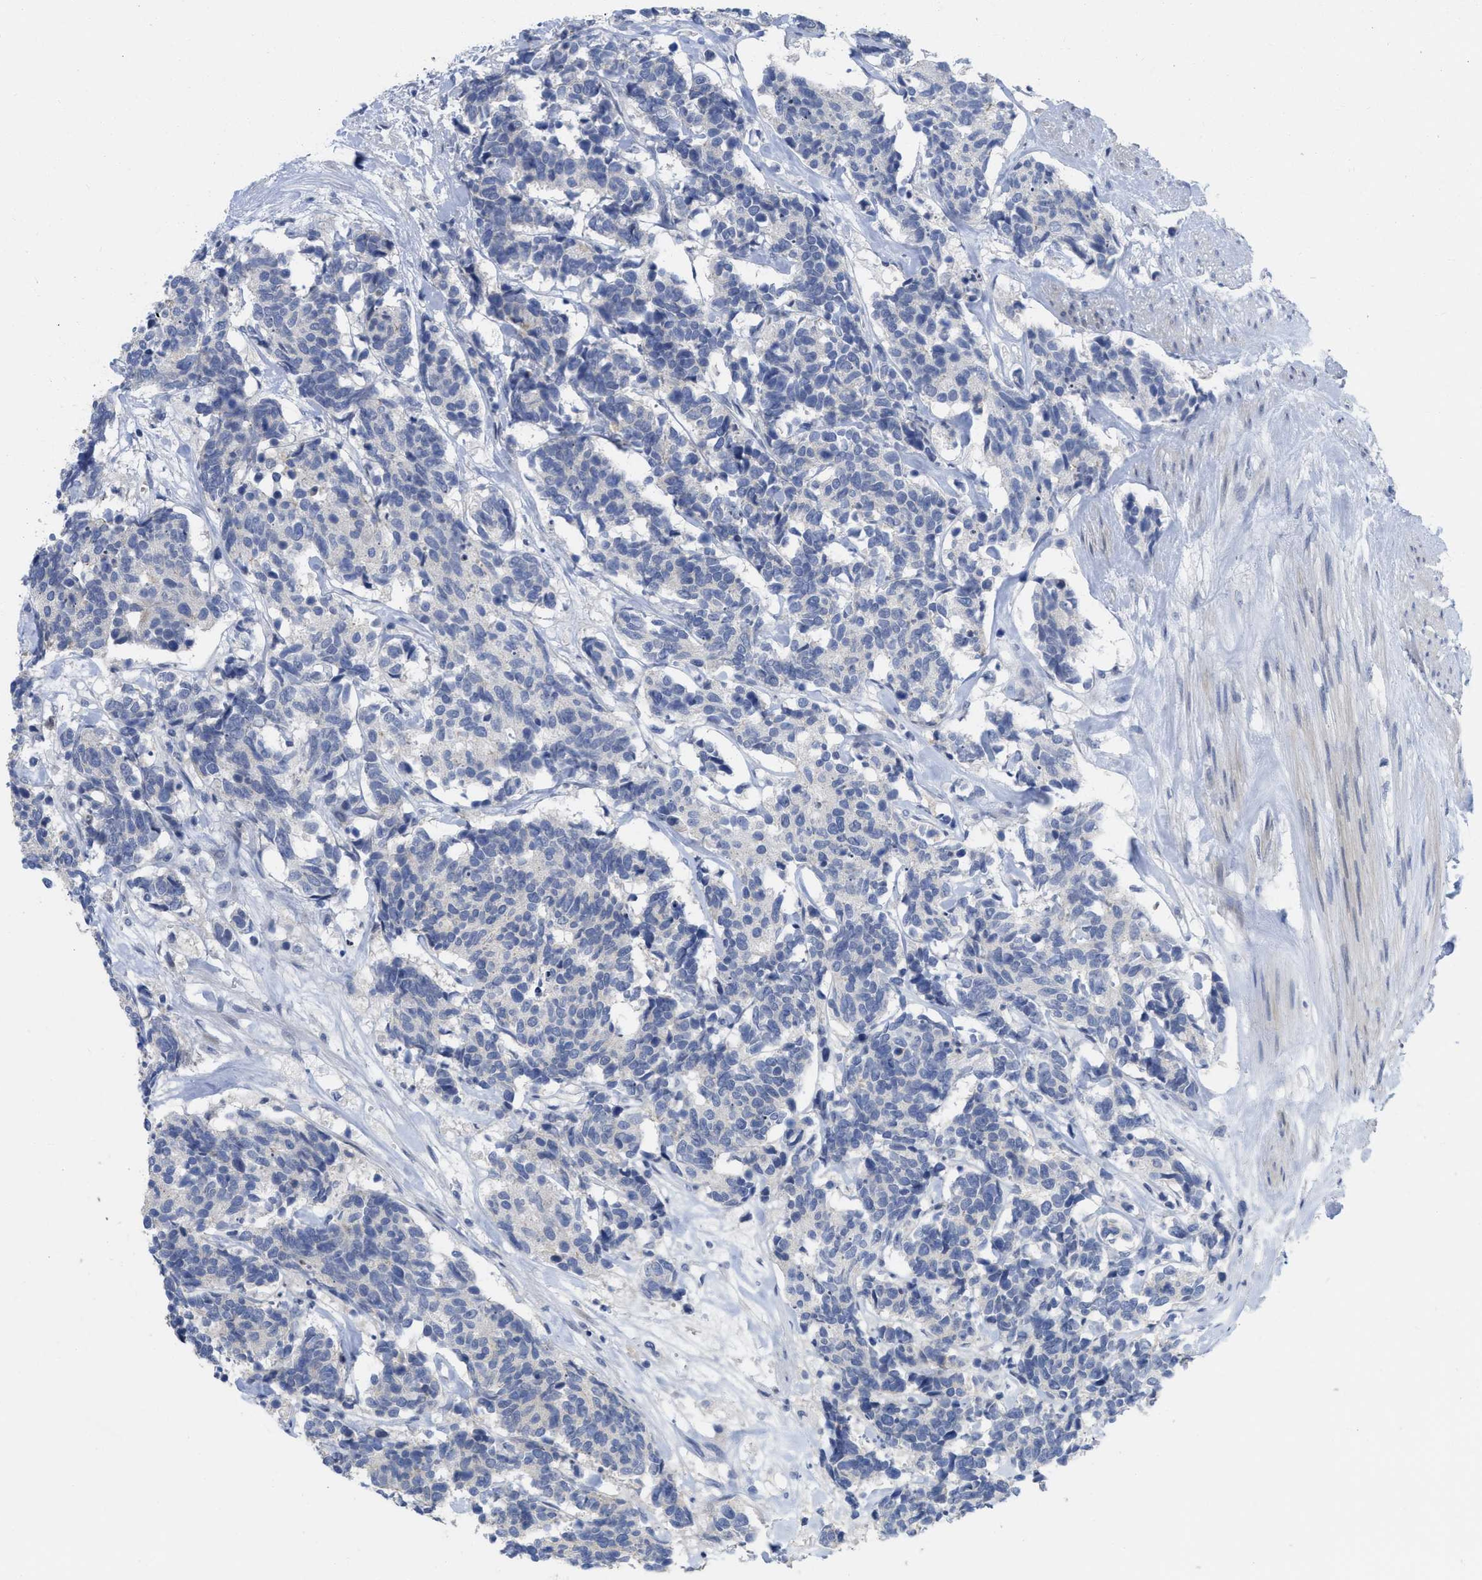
{"staining": {"intensity": "negative", "quantity": "none", "location": "none"}, "tissue": "carcinoid", "cell_type": "Tumor cells", "image_type": "cancer", "snomed": [{"axis": "morphology", "description": "Carcinoma, NOS"}, {"axis": "morphology", "description": "Carcinoid, malignant, NOS"}, {"axis": "topography", "description": "Urinary bladder"}], "caption": "Immunohistochemistry (IHC) image of carcinoid (malignant) stained for a protein (brown), which reveals no staining in tumor cells. (DAB immunohistochemistry, high magnification).", "gene": "ACKR1", "patient": {"sex": "male", "age": 57}}